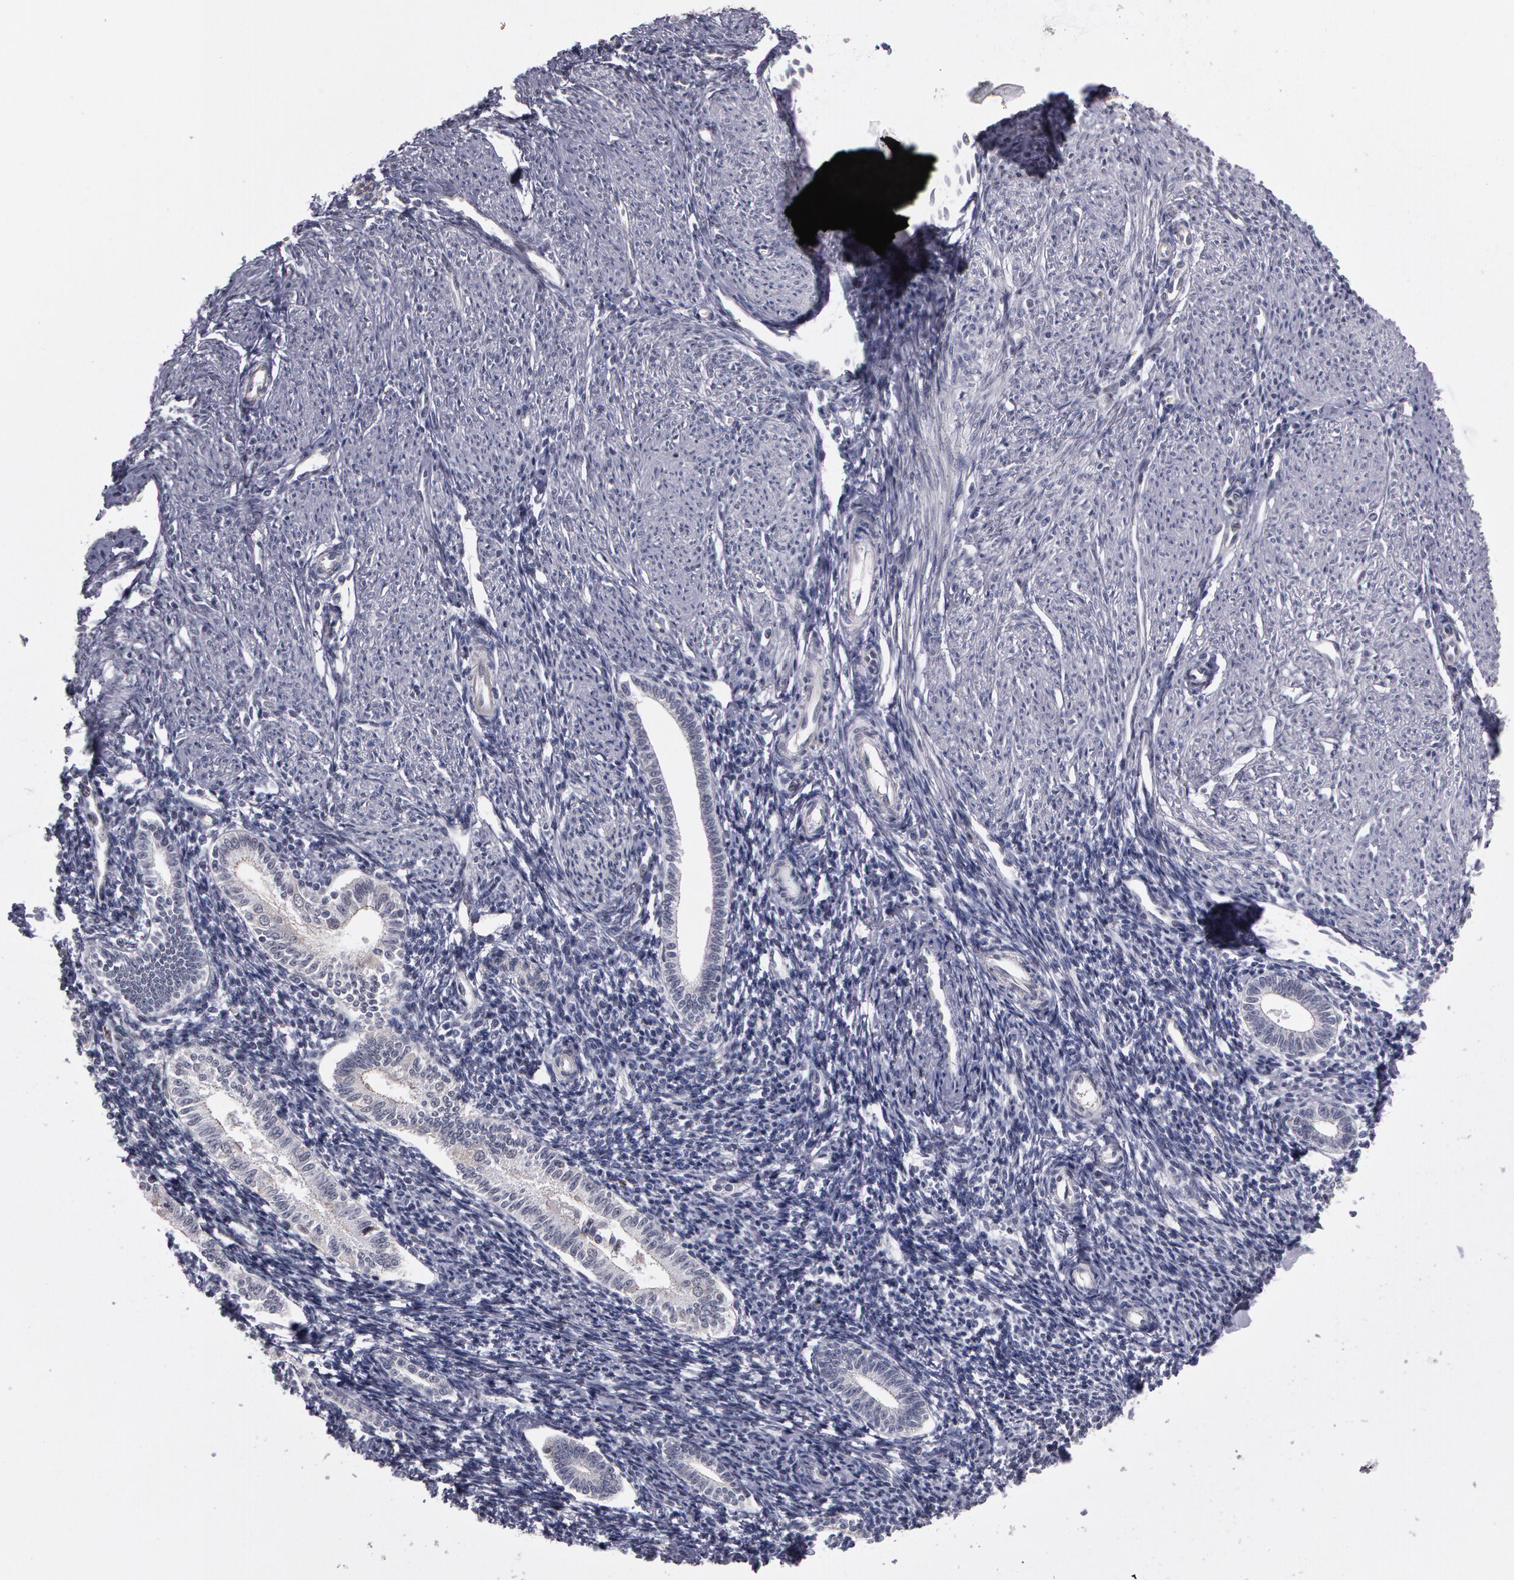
{"staining": {"intensity": "negative", "quantity": "none", "location": "none"}, "tissue": "endometrium", "cell_type": "Cells in endometrial stroma", "image_type": "normal", "snomed": [{"axis": "morphology", "description": "Normal tissue, NOS"}, {"axis": "topography", "description": "Endometrium"}], "caption": "An image of human endometrium is negative for staining in cells in endometrial stroma. (DAB (3,3'-diaminobenzidine) immunohistochemistry, high magnification).", "gene": "PRICKLE1", "patient": {"sex": "female", "age": 52}}